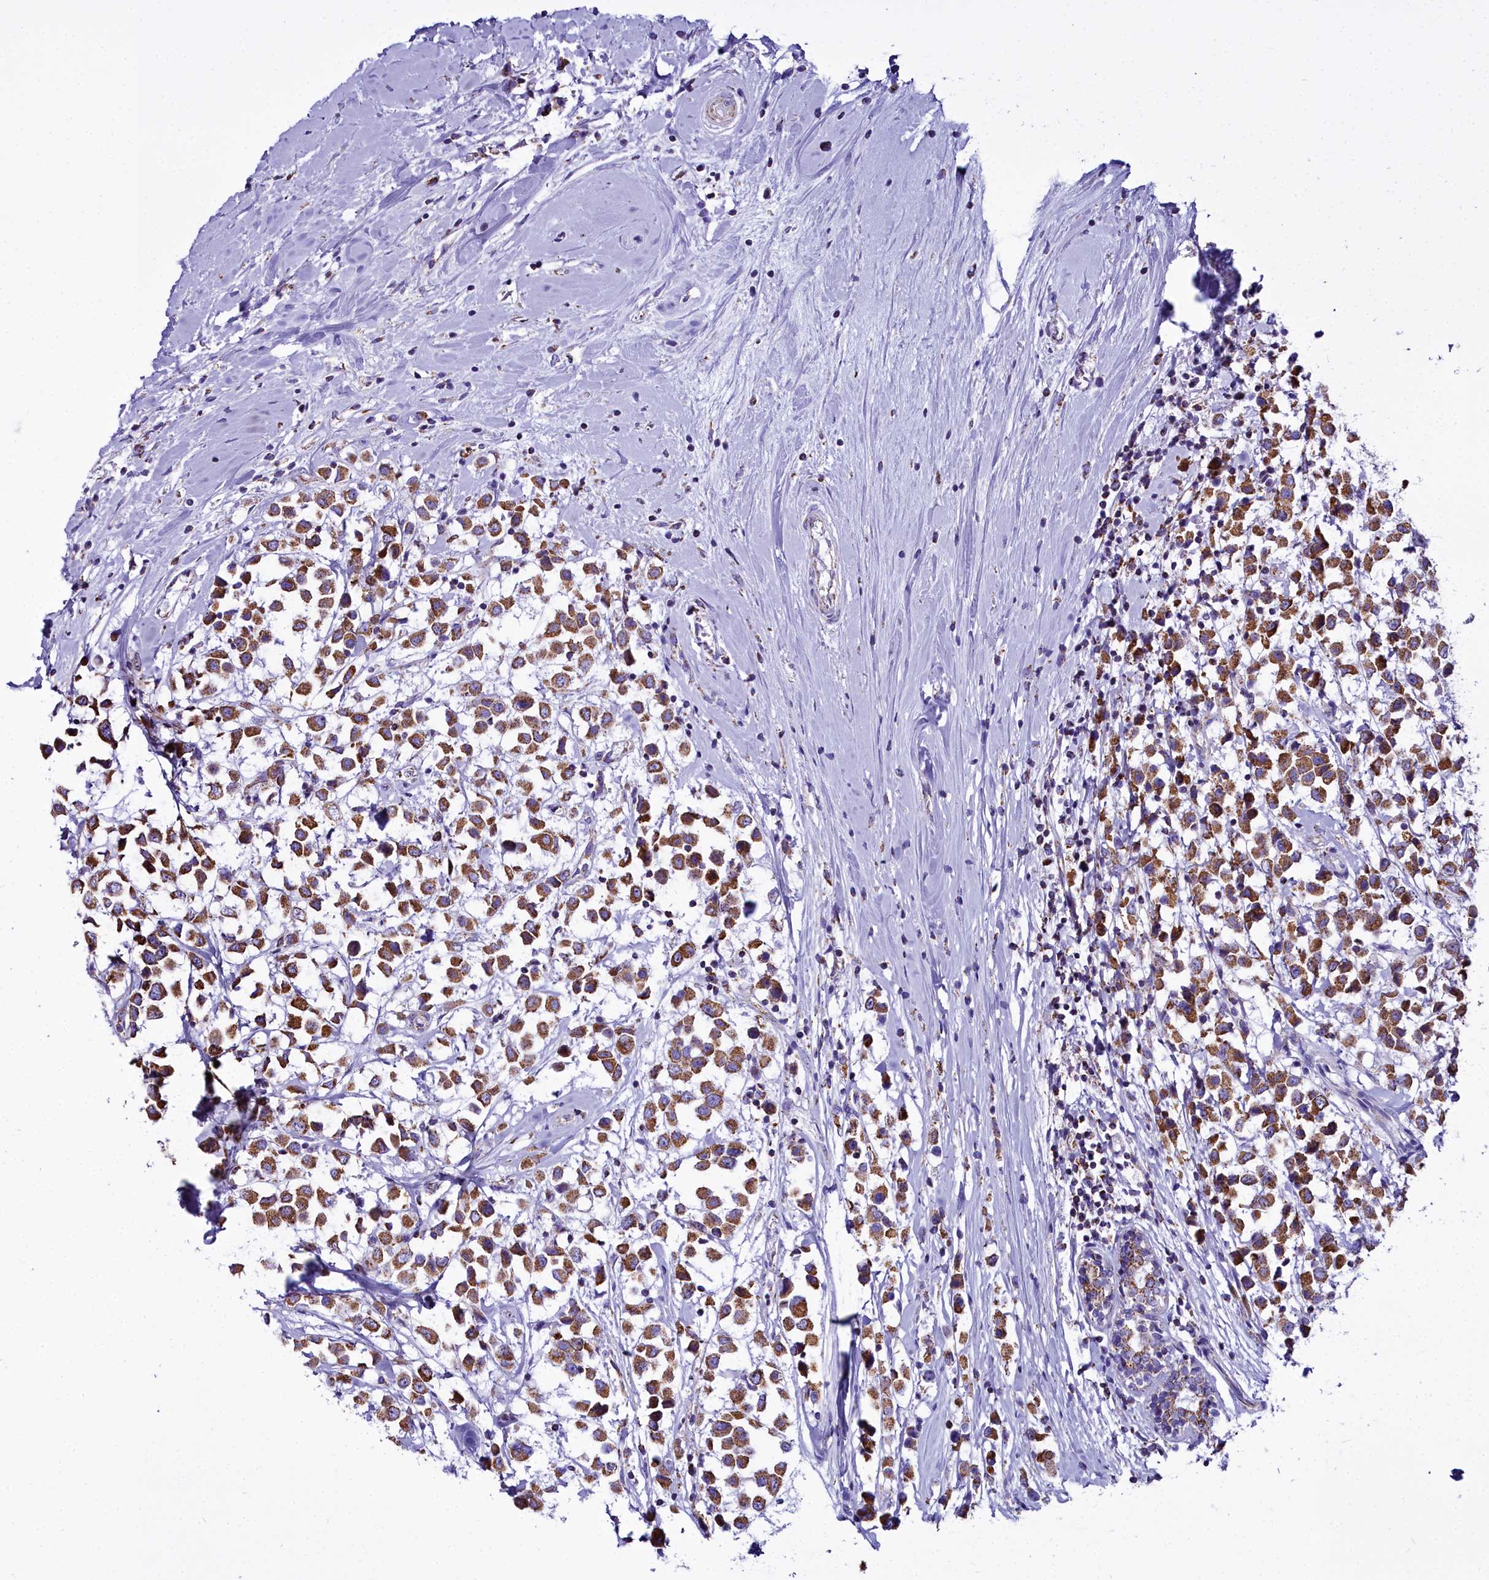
{"staining": {"intensity": "moderate", "quantity": ">75%", "location": "cytoplasmic/membranous"}, "tissue": "breast cancer", "cell_type": "Tumor cells", "image_type": "cancer", "snomed": [{"axis": "morphology", "description": "Duct carcinoma"}, {"axis": "topography", "description": "Breast"}], "caption": "A brown stain labels moderate cytoplasmic/membranous expression of a protein in breast cancer tumor cells.", "gene": "WDFY3", "patient": {"sex": "female", "age": 61}}